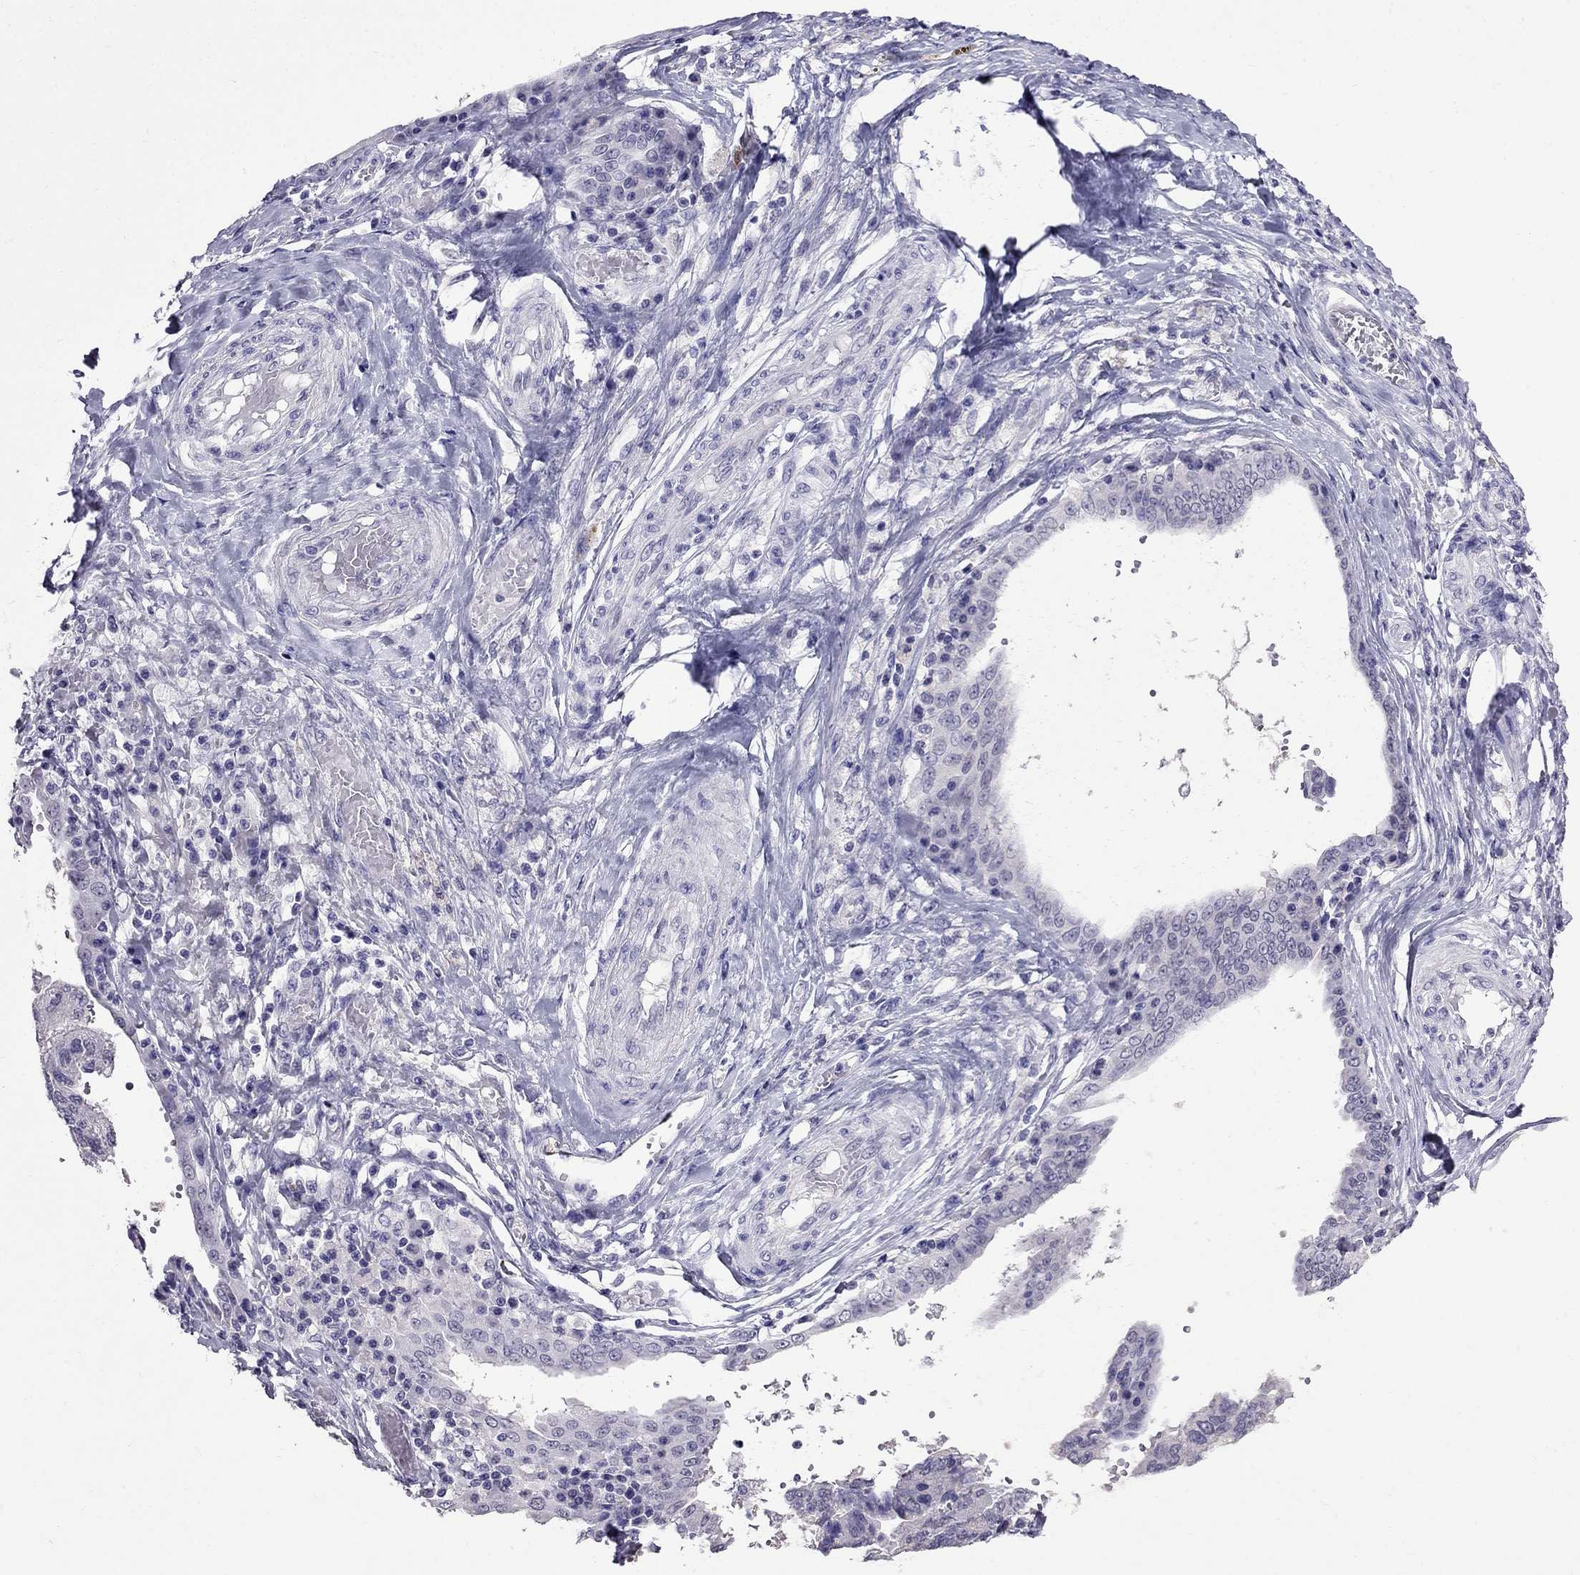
{"staining": {"intensity": "negative", "quantity": "none", "location": "none"}, "tissue": "ovarian cancer", "cell_type": "Tumor cells", "image_type": "cancer", "snomed": [{"axis": "morphology", "description": "Cystadenocarcinoma, serous, NOS"}, {"axis": "topography", "description": "Ovary"}], "caption": "There is no significant positivity in tumor cells of ovarian cancer (serous cystadenocarcinoma). The staining is performed using DAB brown chromogen with nuclei counter-stained in using hematoxylin.", "gene": "OLFM4", "patient": {"sex": "female", "age": 79}}